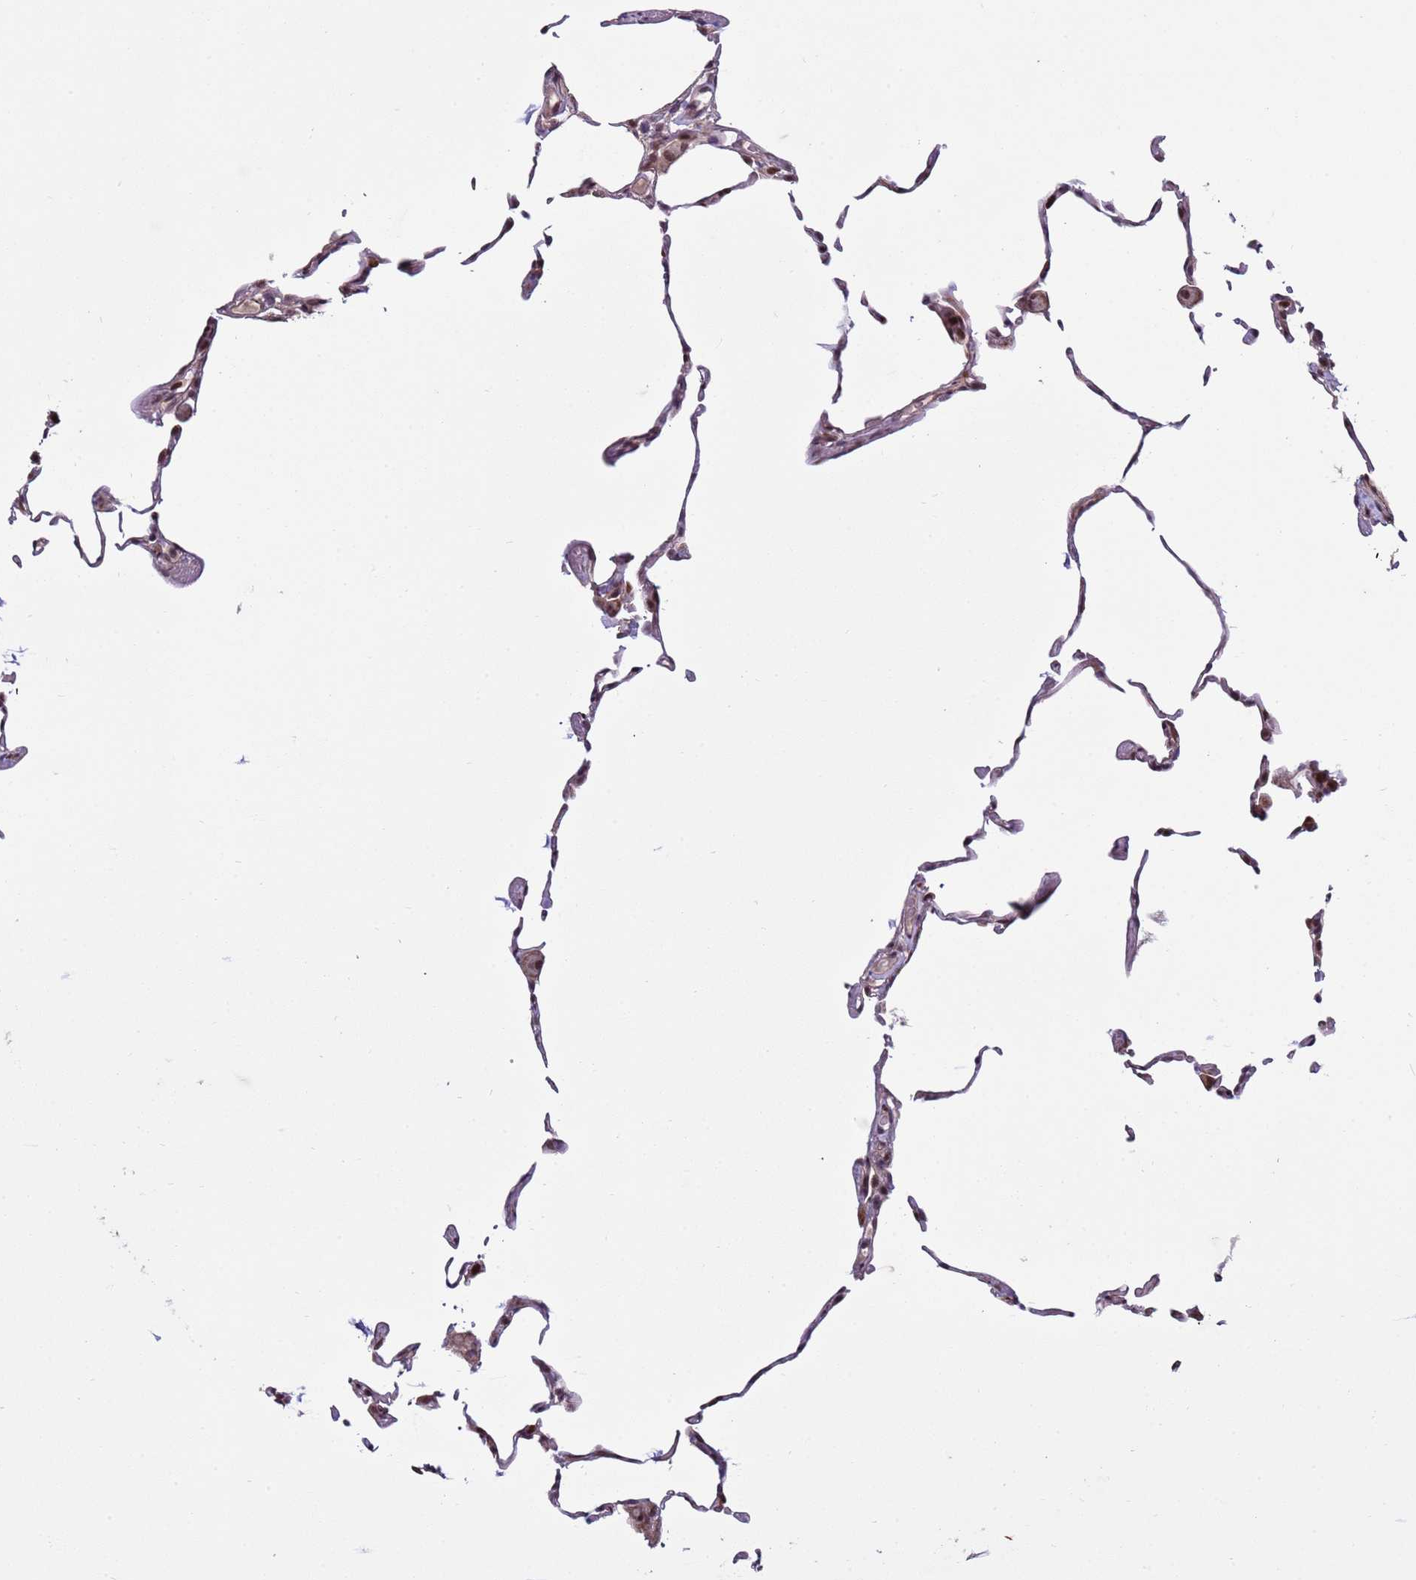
{"staining": {"intensity": "negative", "quantity": "none", "location": "none"}, "tissue": "lung", "cell_type": "Alveolar cells", "image_type": "normal", "snomed": [{"axis": "morphology", "description": "Normal tissue, NOS"}, {"axis": "topography", "description": "Lung"}], "caption": "A high-resolution histopathology image shows IHC staining of unremarkable lung, which exhibits no significant positivity in alveolar cells. (Brightfield microscopy of DAB (3,3'-diaminobenzidine) immunohistochemistry (IHC) at high magnification).", "gene": "SHC3", "patient": {"sex": "female", "age": 57}}